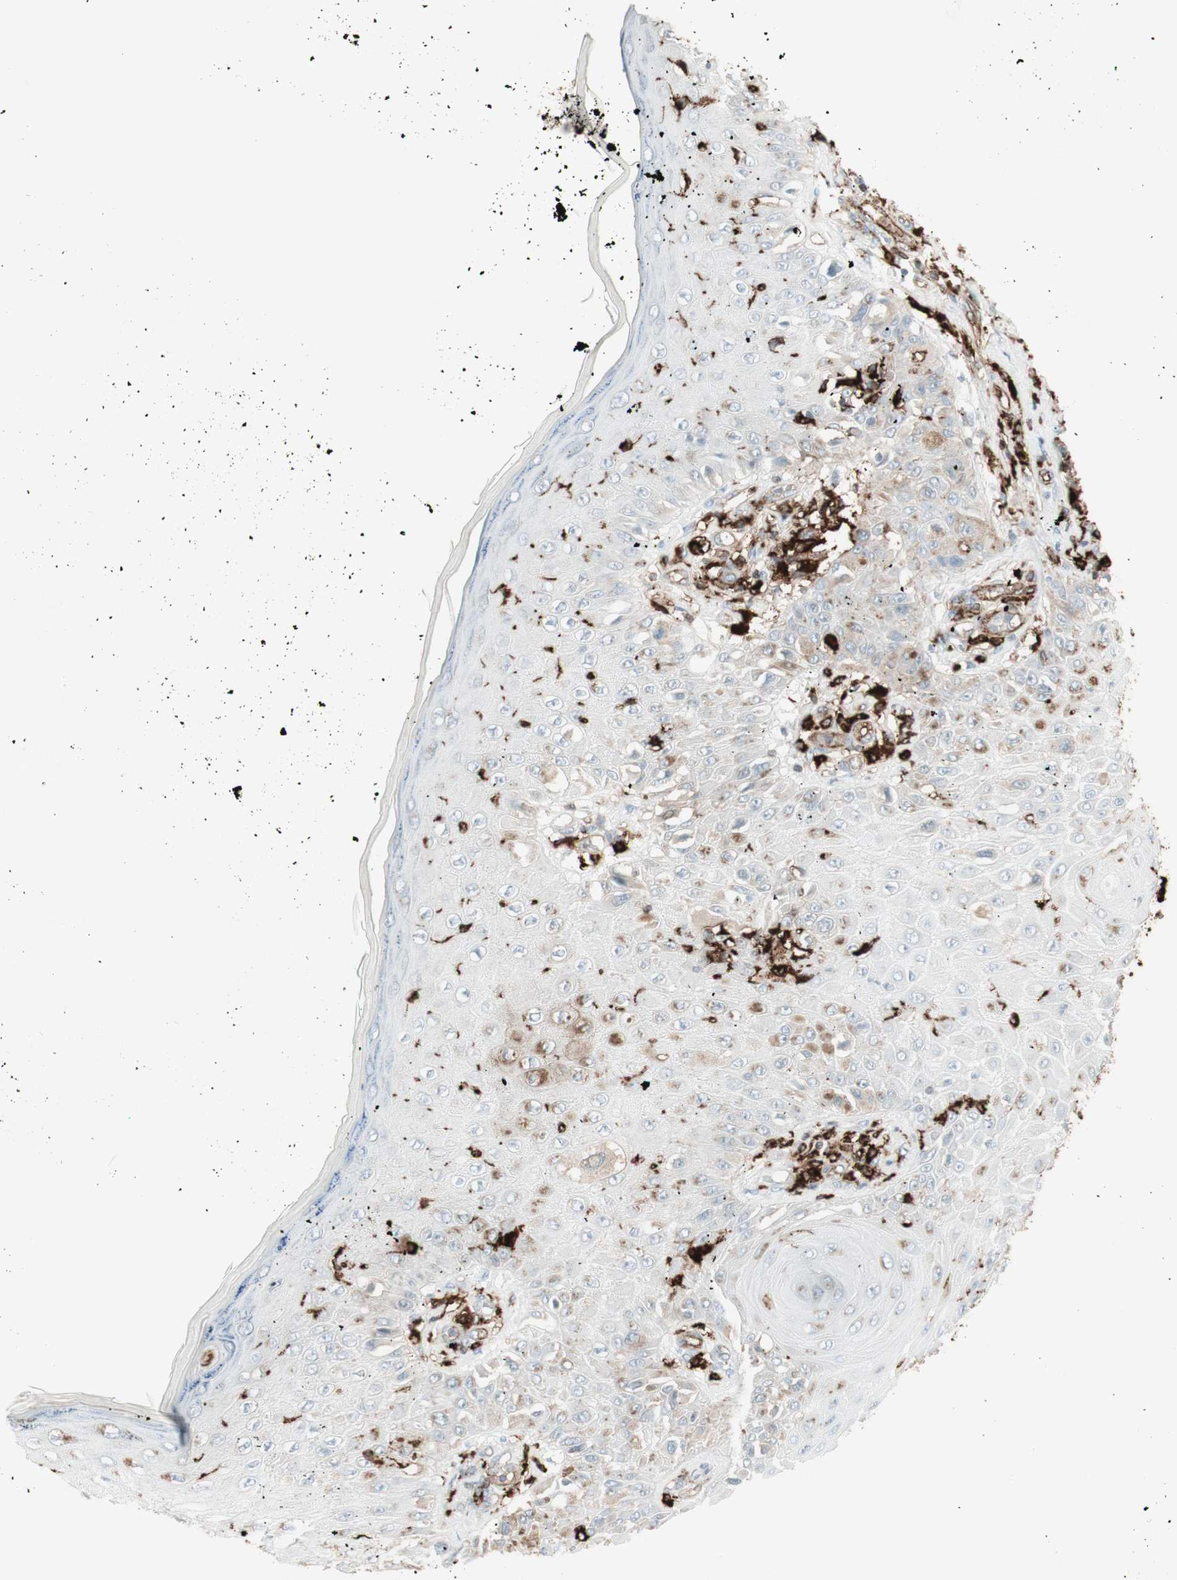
{"staining": {"intensity": "negative", "quantity": "none", "location": "none"}, "tissue": "melanoma", "cell_type": "Tumor cells", "image_type": "cancer", "snomed": [{"axis": "morphology", "description": "Malignant melanoma, NOS"}, {"axis": "topography", "description": "Skin"}], "caption": "The image displays no significant positivity in tumor cells of melanoma.", "gene": "HLA-DPB1", "patient": {"sex": "female", "age": 81}}